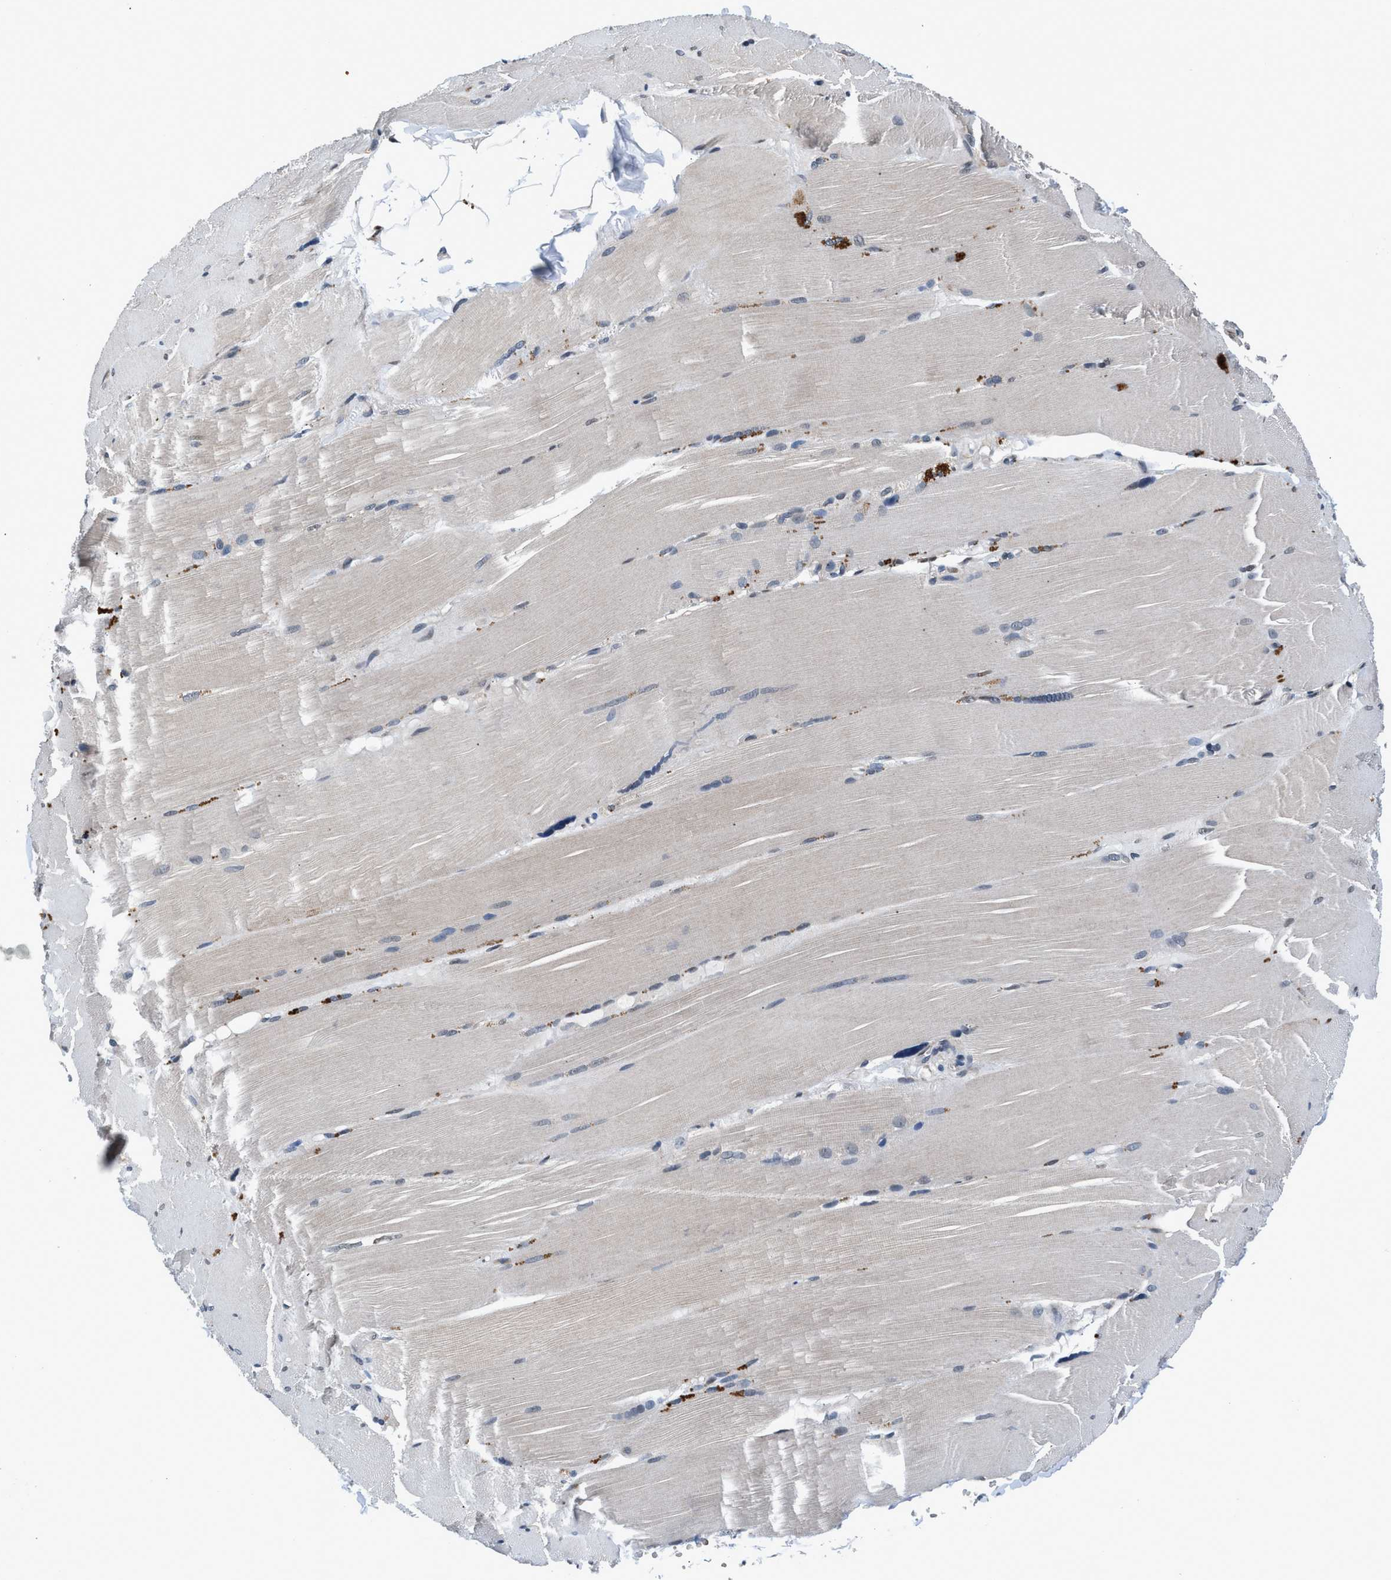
{"staining": {"intensity": "moderate", "quantity": "<25%", "location": "cytoplasmic/membranous"}, "tissue": "skeletal muscle", "cell_type": "Myocytes", "image_type": "normal", "snomed": [{"axis": "morphology", "description": "Normal tissue, NOS"}, {"axis": "topography", "description": "Skin"}, {"axis": "topography", "description": "Skeletal muscle"}], "caption": "Myocytes reveal low levels of moderate cytoplasmic/membranous expression in about <25% of cells in normal human skeletal muscle. Nuclei are stained in blue.", "gene": "PRPSAP2", "patient": {"sex": "male", "age": 83}}